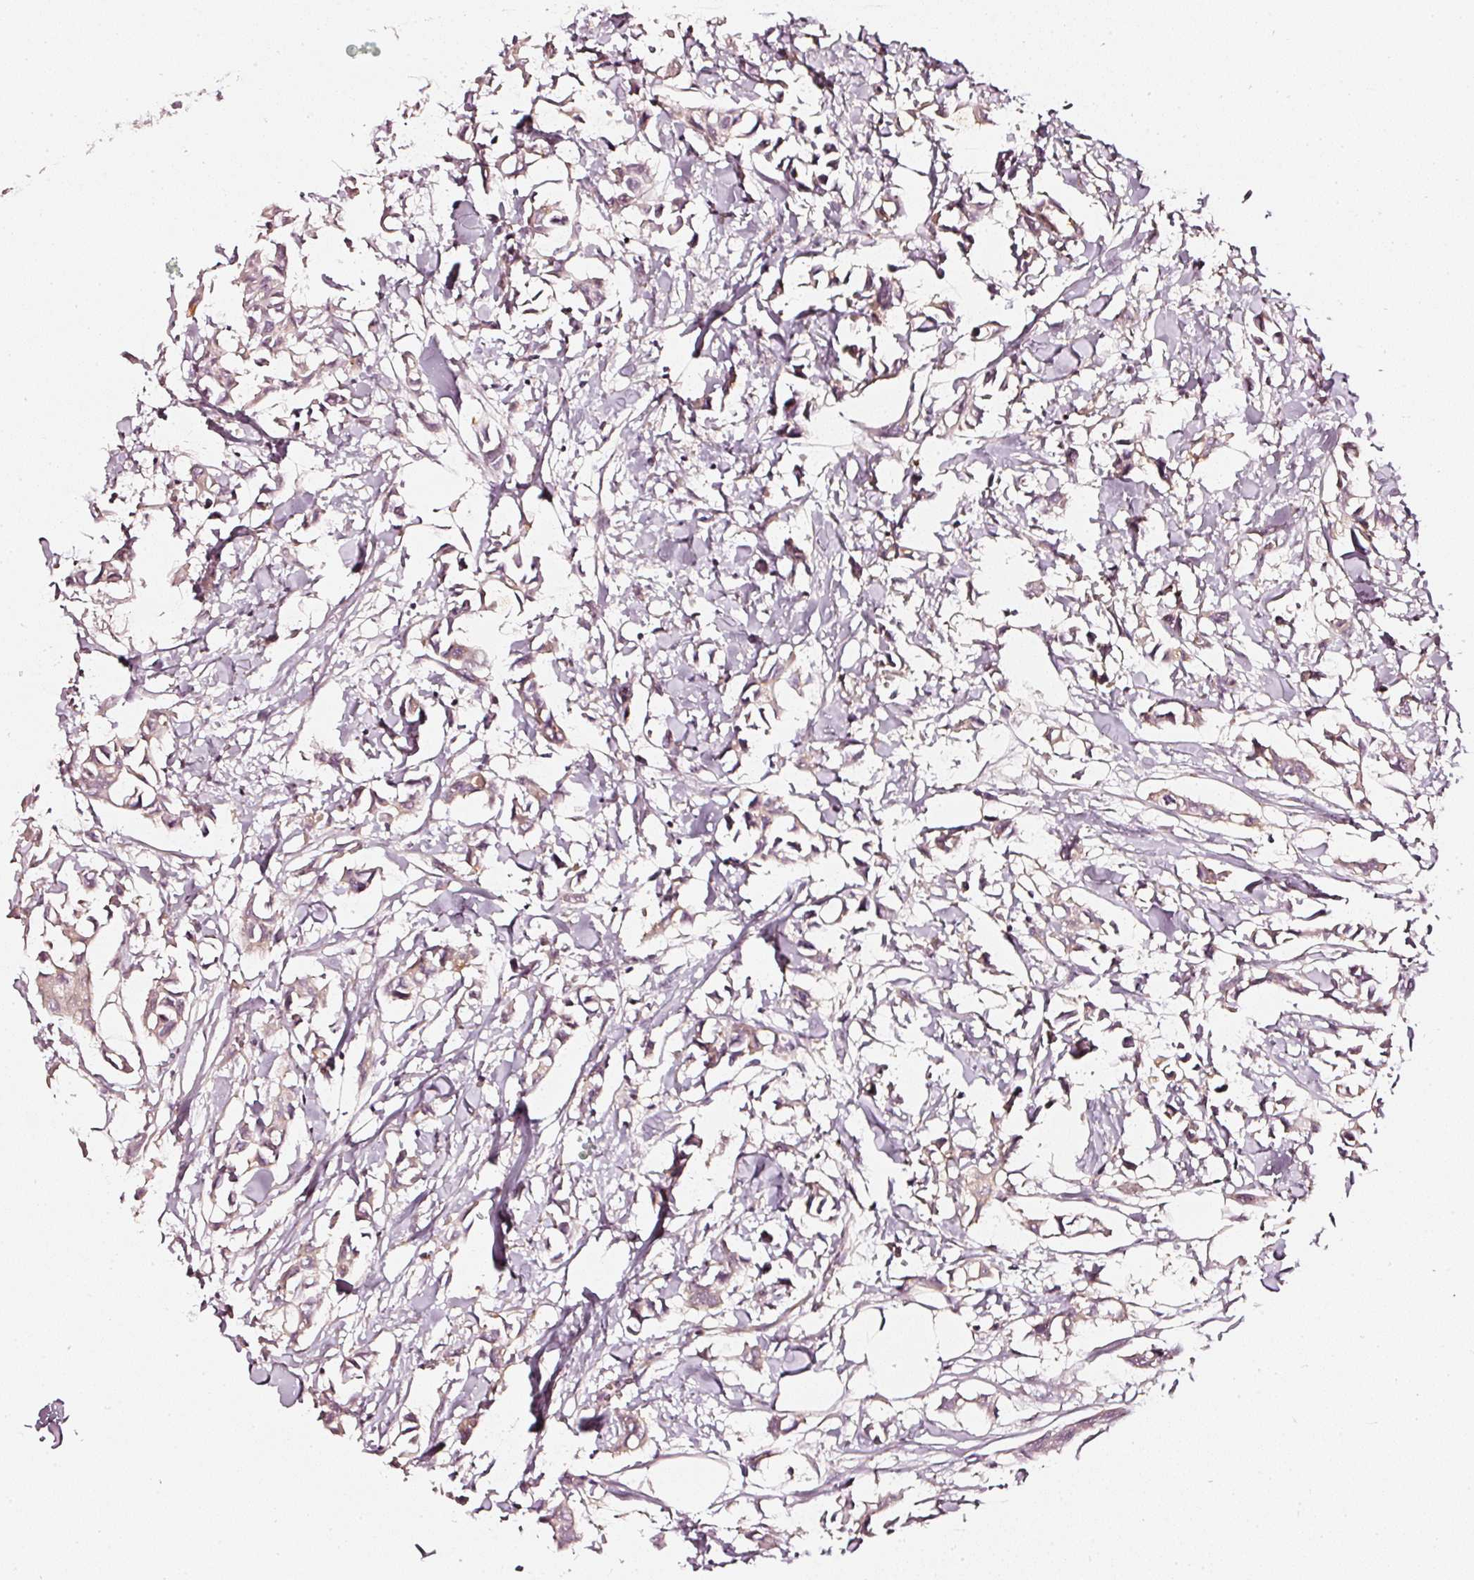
{"staining": {"intensity": "weak", "quantity": "25%-75%", "location": "cytoplasmic/membranous"}, "tissue": "breast cancer", "cell_type": "Tumor cells", "image_type": "cancer", "snomed": [{"axis": "morphology", "description": "Duct carcinoma"}, {"axis": "topography", "description": "Breast"}], "caption": "Human invasive ductal carcinoma (breast) stained with a brown dye demonstrates weak cytoplasmic/membranous positive positivity in approximately 25%-75% of tumor cells.", "gene": "CNP", "patient": {"sex": "female", "age": 41}}